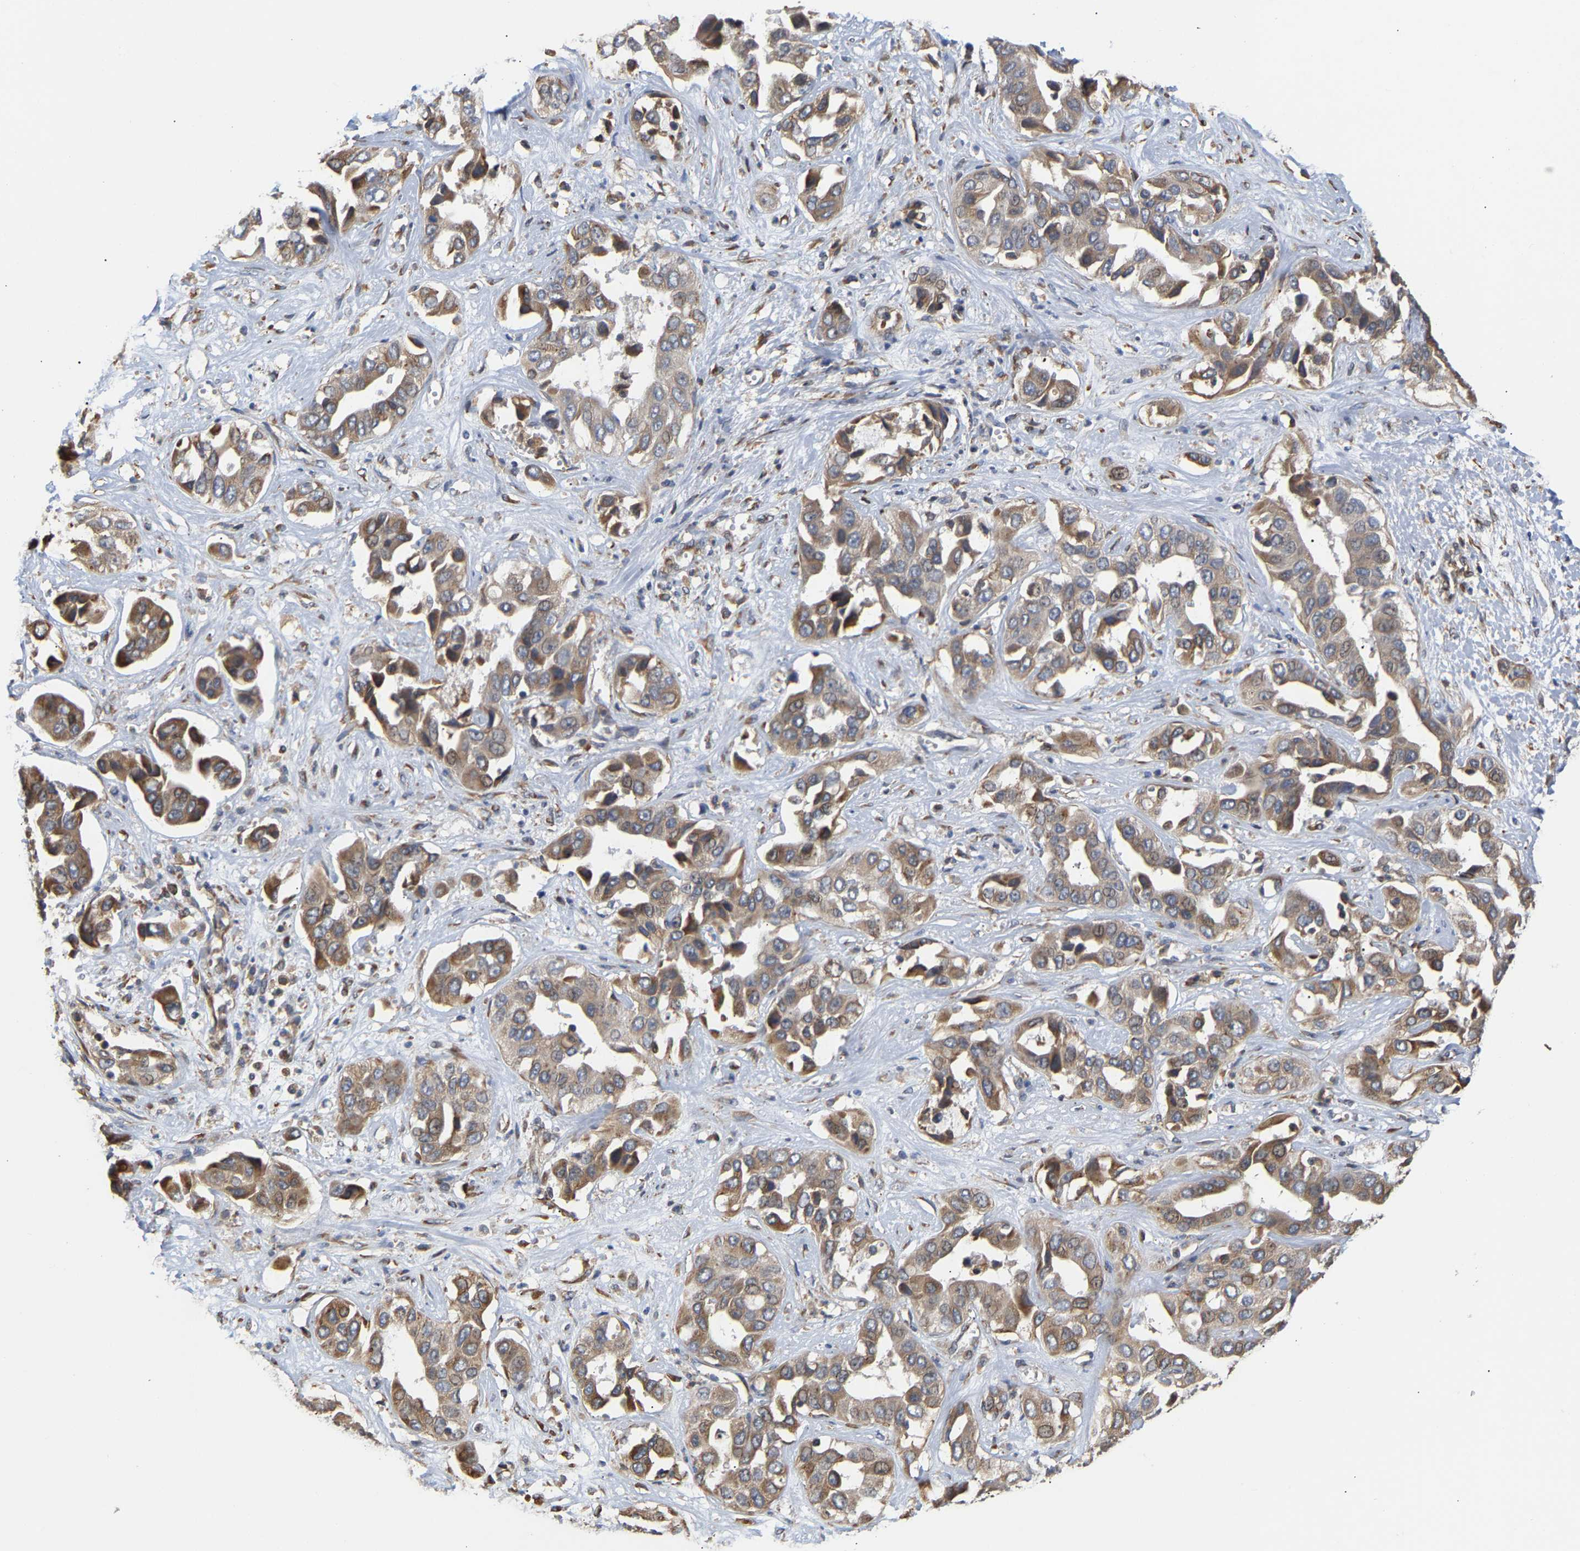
{"staining": {"intensity": "moderate", "quantity": ">75%", "location": "cytoplasmic/membranous"}, "tissue": "liver cancer", "cell_type": "Tumor cells", "image_type": "cancer", "snomed": [{"axis": "morphology", "description": "Cholangiocarcinoma"}, {"axis": "topography", "description": "Liver"}], "caption": "Immunohistochemical staining of human liver cholangiocarcinoma exhibits medium levels of moderate cytoplasmic/membranous protein expression in about >75% of tumor cells. Using DAB (3,3'-diaminobenzidine) (brown) and hematoxylin (blue) stains, captured at high magnification using brightfield microscopy.", "gene": "ARAP1", "patient": {"sex": "female", "age": 52}}